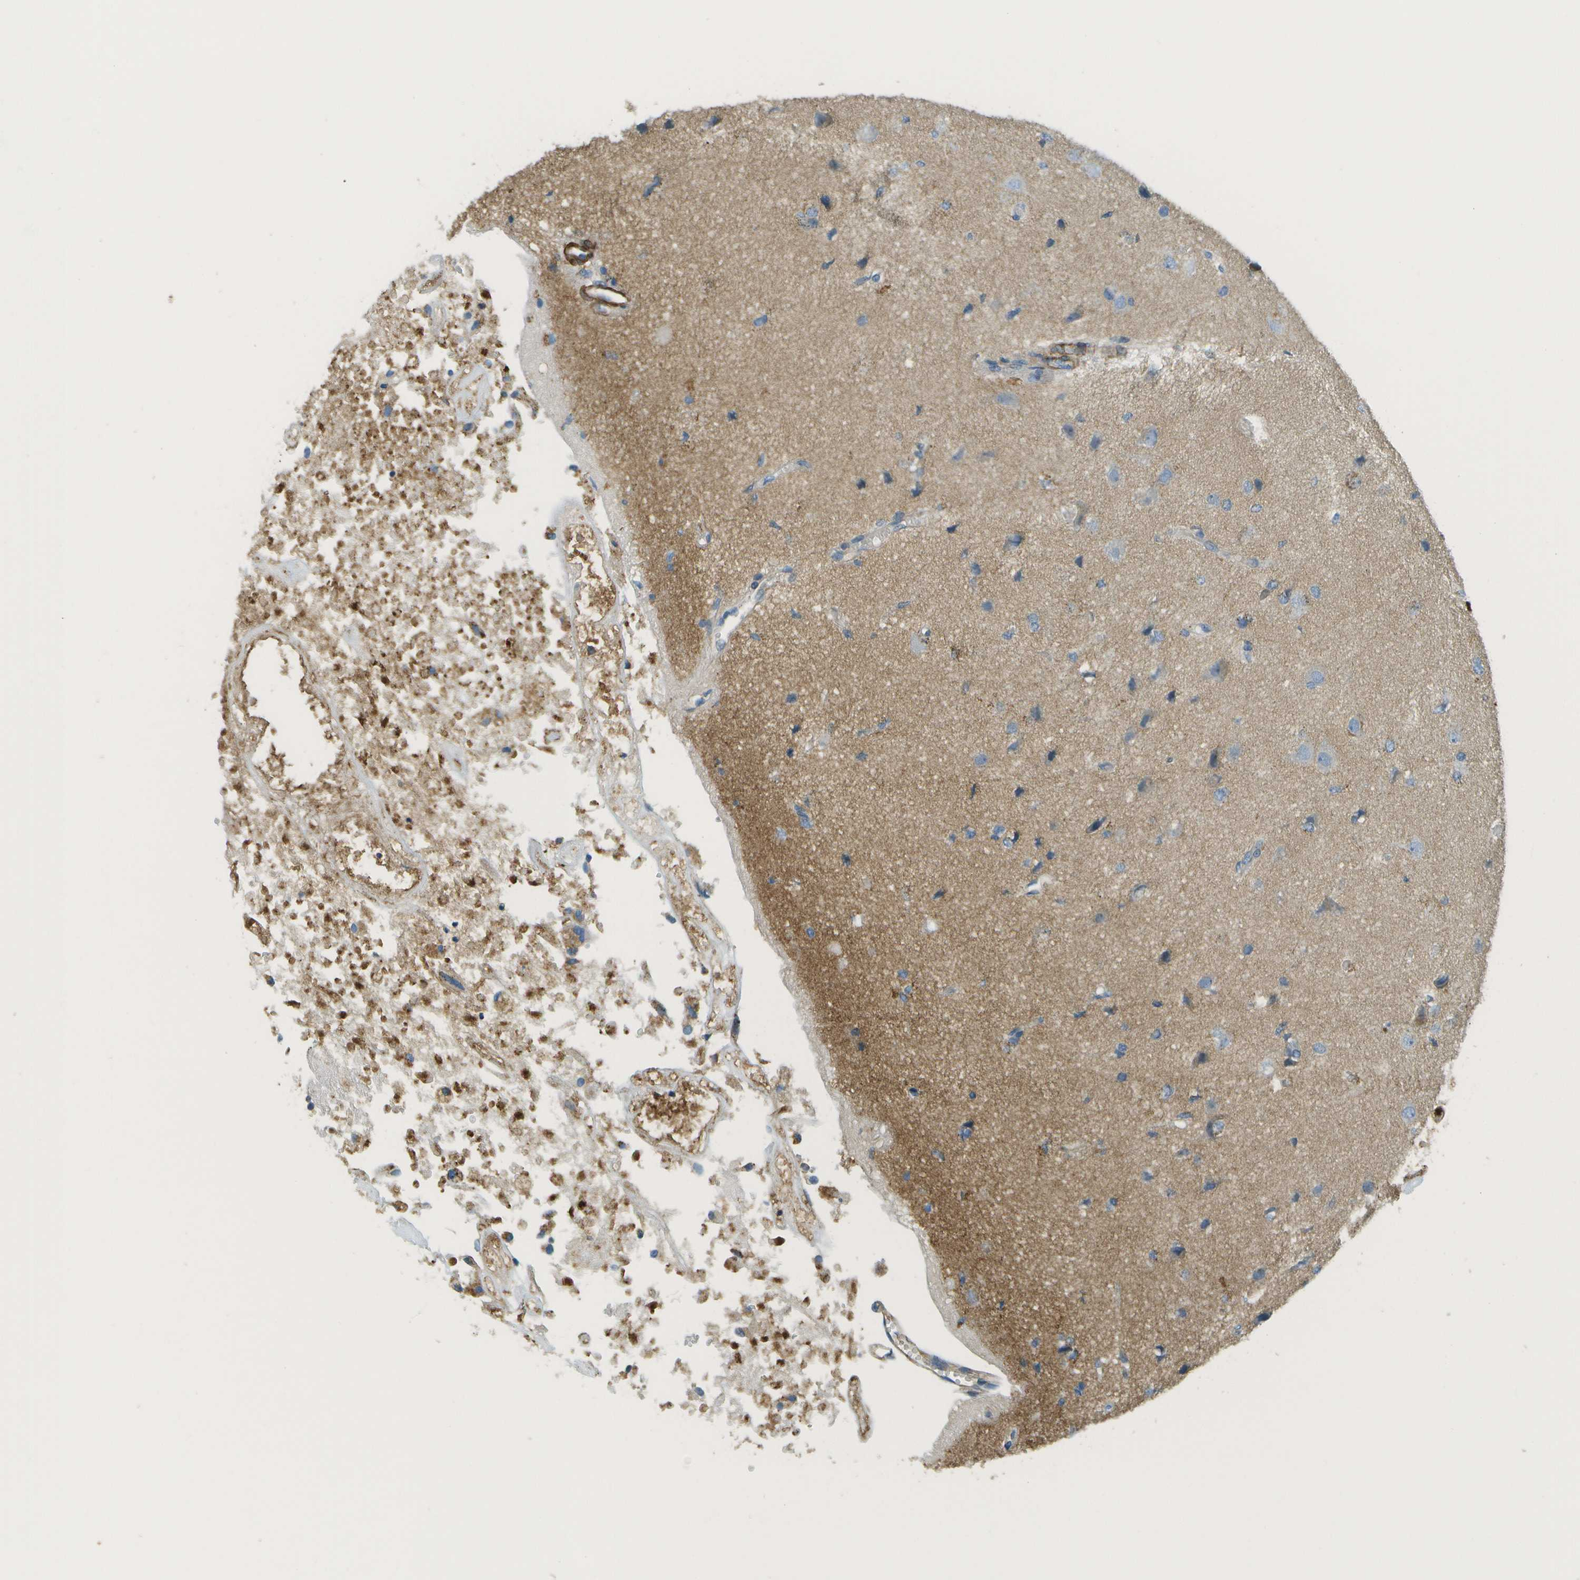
{"staining": {"intensity": "negative", "quantity": "none", "location": "none"}, "tissue": "glioma", "cell_type": "Tumor cells", "image_type": "cancer", "snomed": [{"axis": "morphology", "description": "Glioma, malignant, High grade"}, {"axis": "topography", "description": "Brain"}], "caption": "Glioma was stained to show a protein in brown. There is no significant expression in tumor cells. (Stains: DAB IHC with hematoxylin counter stain, Microscopy: brightfield microscopy at high magnification).", "gene": "MYH11", "patient": {"sex": "female", "age": 59}}